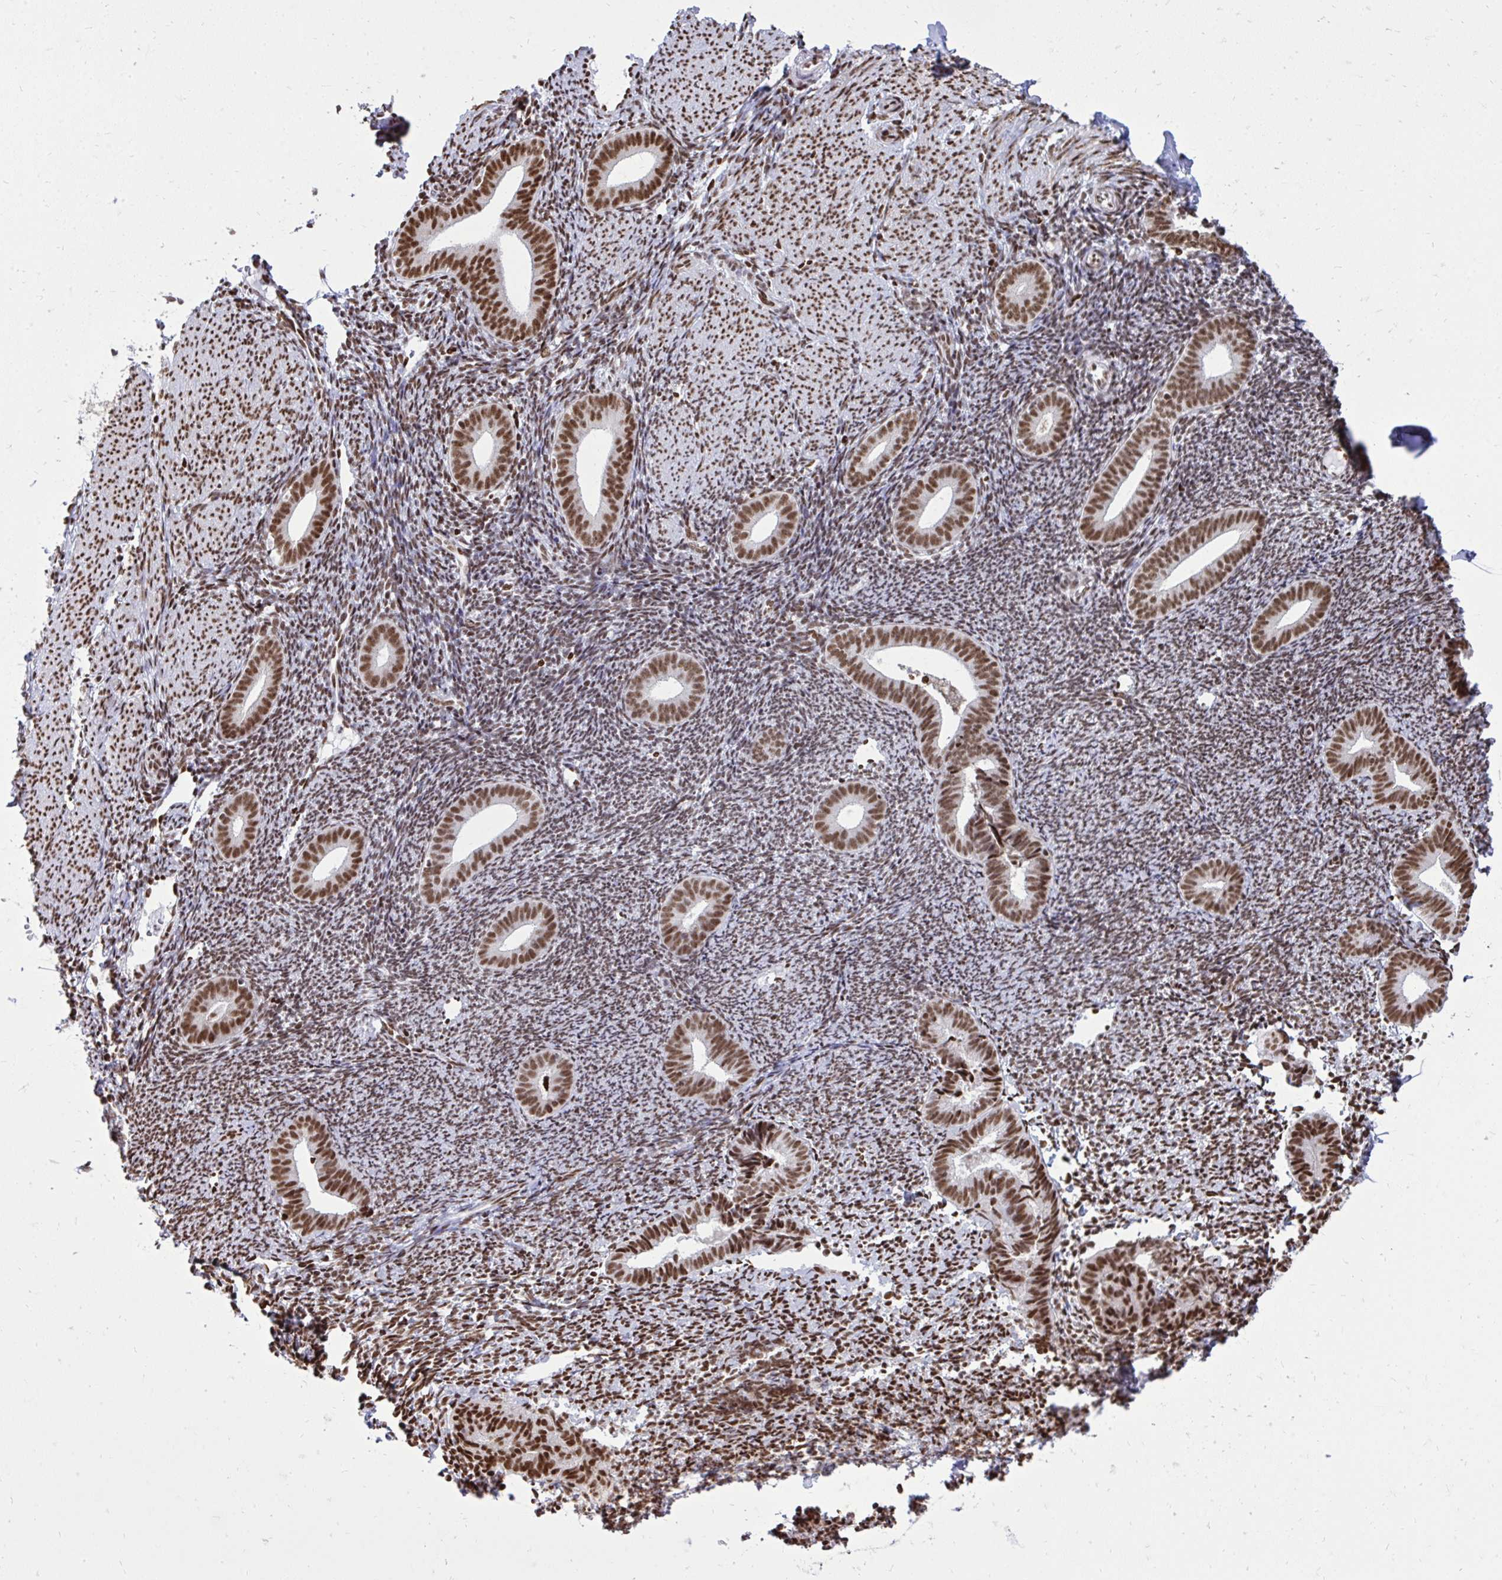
{"staining": {"intensity": "strong", "quantity": ">75%", "location": "nuclear"}, "tissue": "endometrium", "cell_type": "Cells in endometrial stroma", "image_type": "normal", "snomed": [{"axis": "morphology", "description": "Normal tissue, NOS"}, {"axis": "topography", "description": "Endometrium"}], "caption": "IHC histopathology image of benign endometrium: endometrium stained using immunohistochemistry (IHC) shows high levels of strong protein expression localized specifically in the nuclear of cells in endometrial stroma, appearing as a nuclear brown color.", "gene": "TBL1Y", "patient": {"sex": "female", "age": 39}}